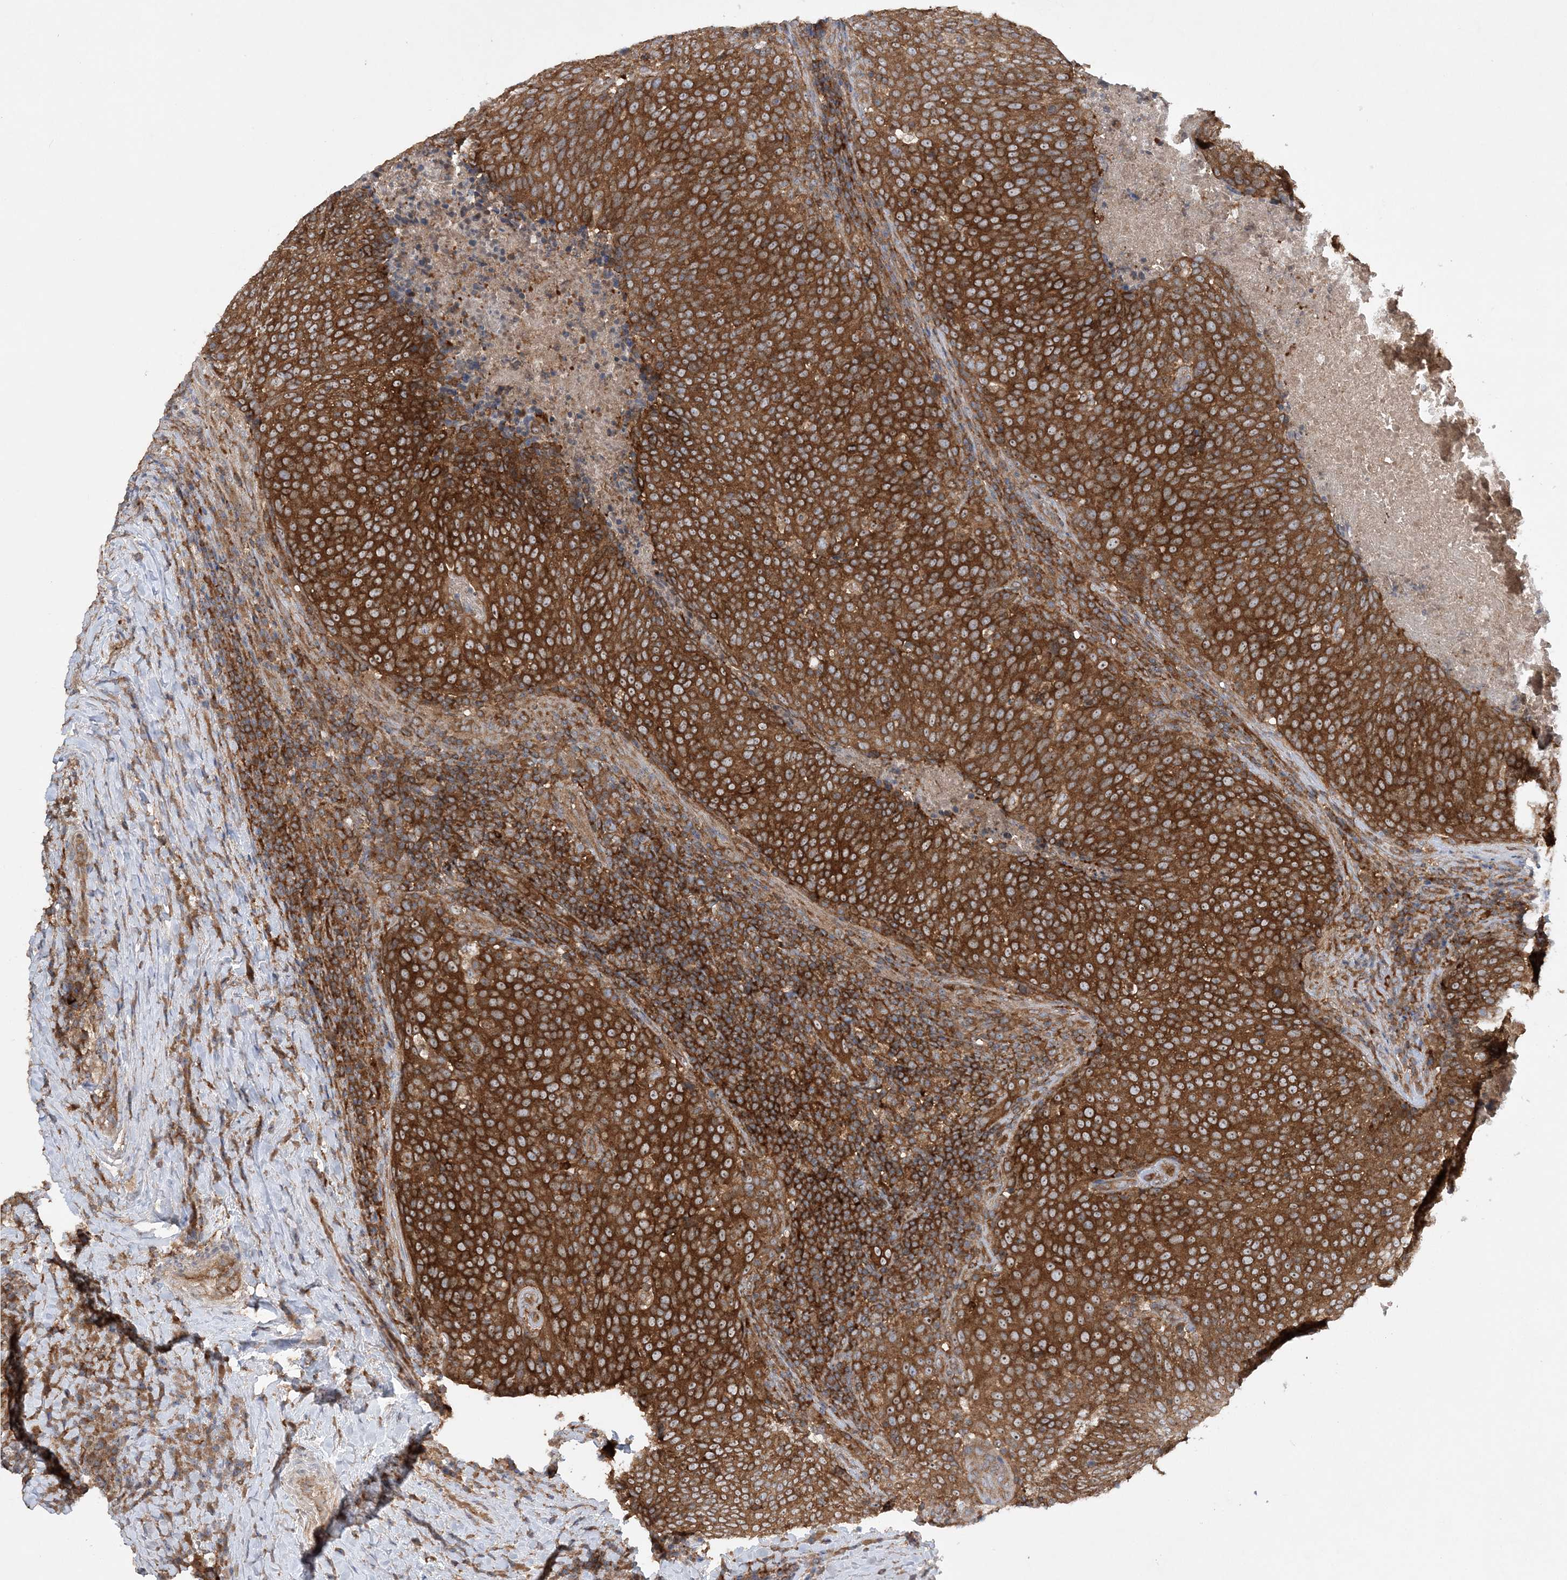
{"staining": {"intensity": "strong", "quantity": ">75%", "location": "cytoplasmic/membranous,nuclear"}, "tissue": "head and neck cancer", "cell_type": "Tumor cells", "image_type": "cancer", "snomed": [{"axis": "morphology", "description": "Squamous cell carcinoma, NOS"}, {"axis": "morphology", "description": "Squamous cell carcinoma, metastatic, NOS"}, {"axis": "topography", "description": "Lymph node"}, {"axis": "topography", "description": "Head-Neck"}], "caption": "High-power microscopy captured an immunohistochemistry histopathology image of head and neck cancer (metastatic squamous cell carcinoma), revealing strong cytoplasmic/membranous and nuclear positivity in approximately >75% of tumor cells.", "gene": "ACAP2", "patient": {"sex": "male", "age": 62}}